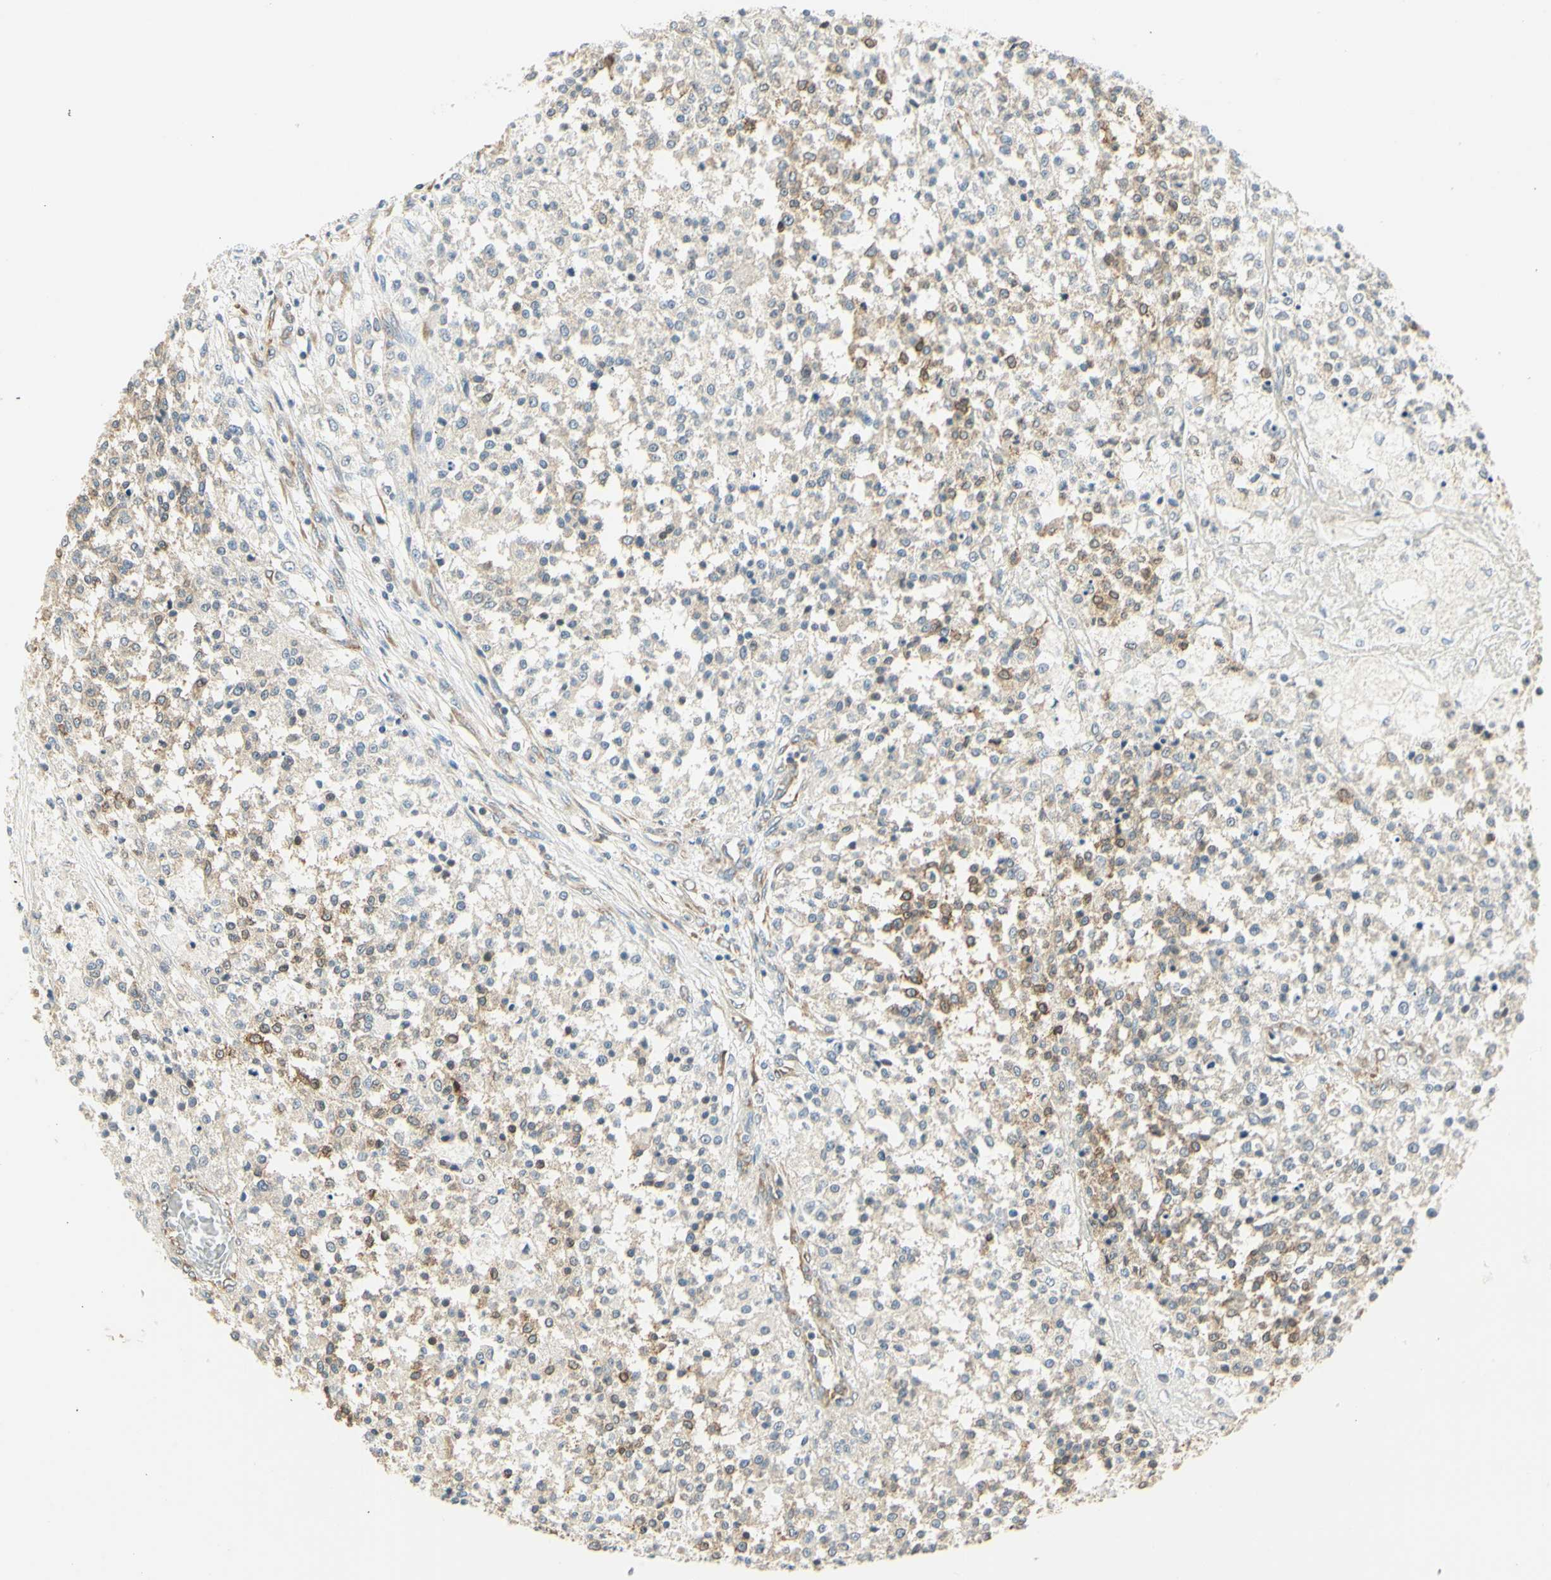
{"staining": {"intensity": "moderate", "quantity": "<25%", "location": "cytoplasmic/membranous"}, "tissue": "testis cancer", "cell_type": "Tumor cells", "image_type": "cancer", "snomed": [{"axis": "morphology", "description": "Seminoma, NOS"}, {"axis": "topography", "description": "Testis"}], "caption": "A brown stain labels moderate cytoplasmic/membranous positivity of a protein in human testis cancer tumor cells.", "gene": "IGDCC4", "patient": {"sex": "male", "age": 59}}